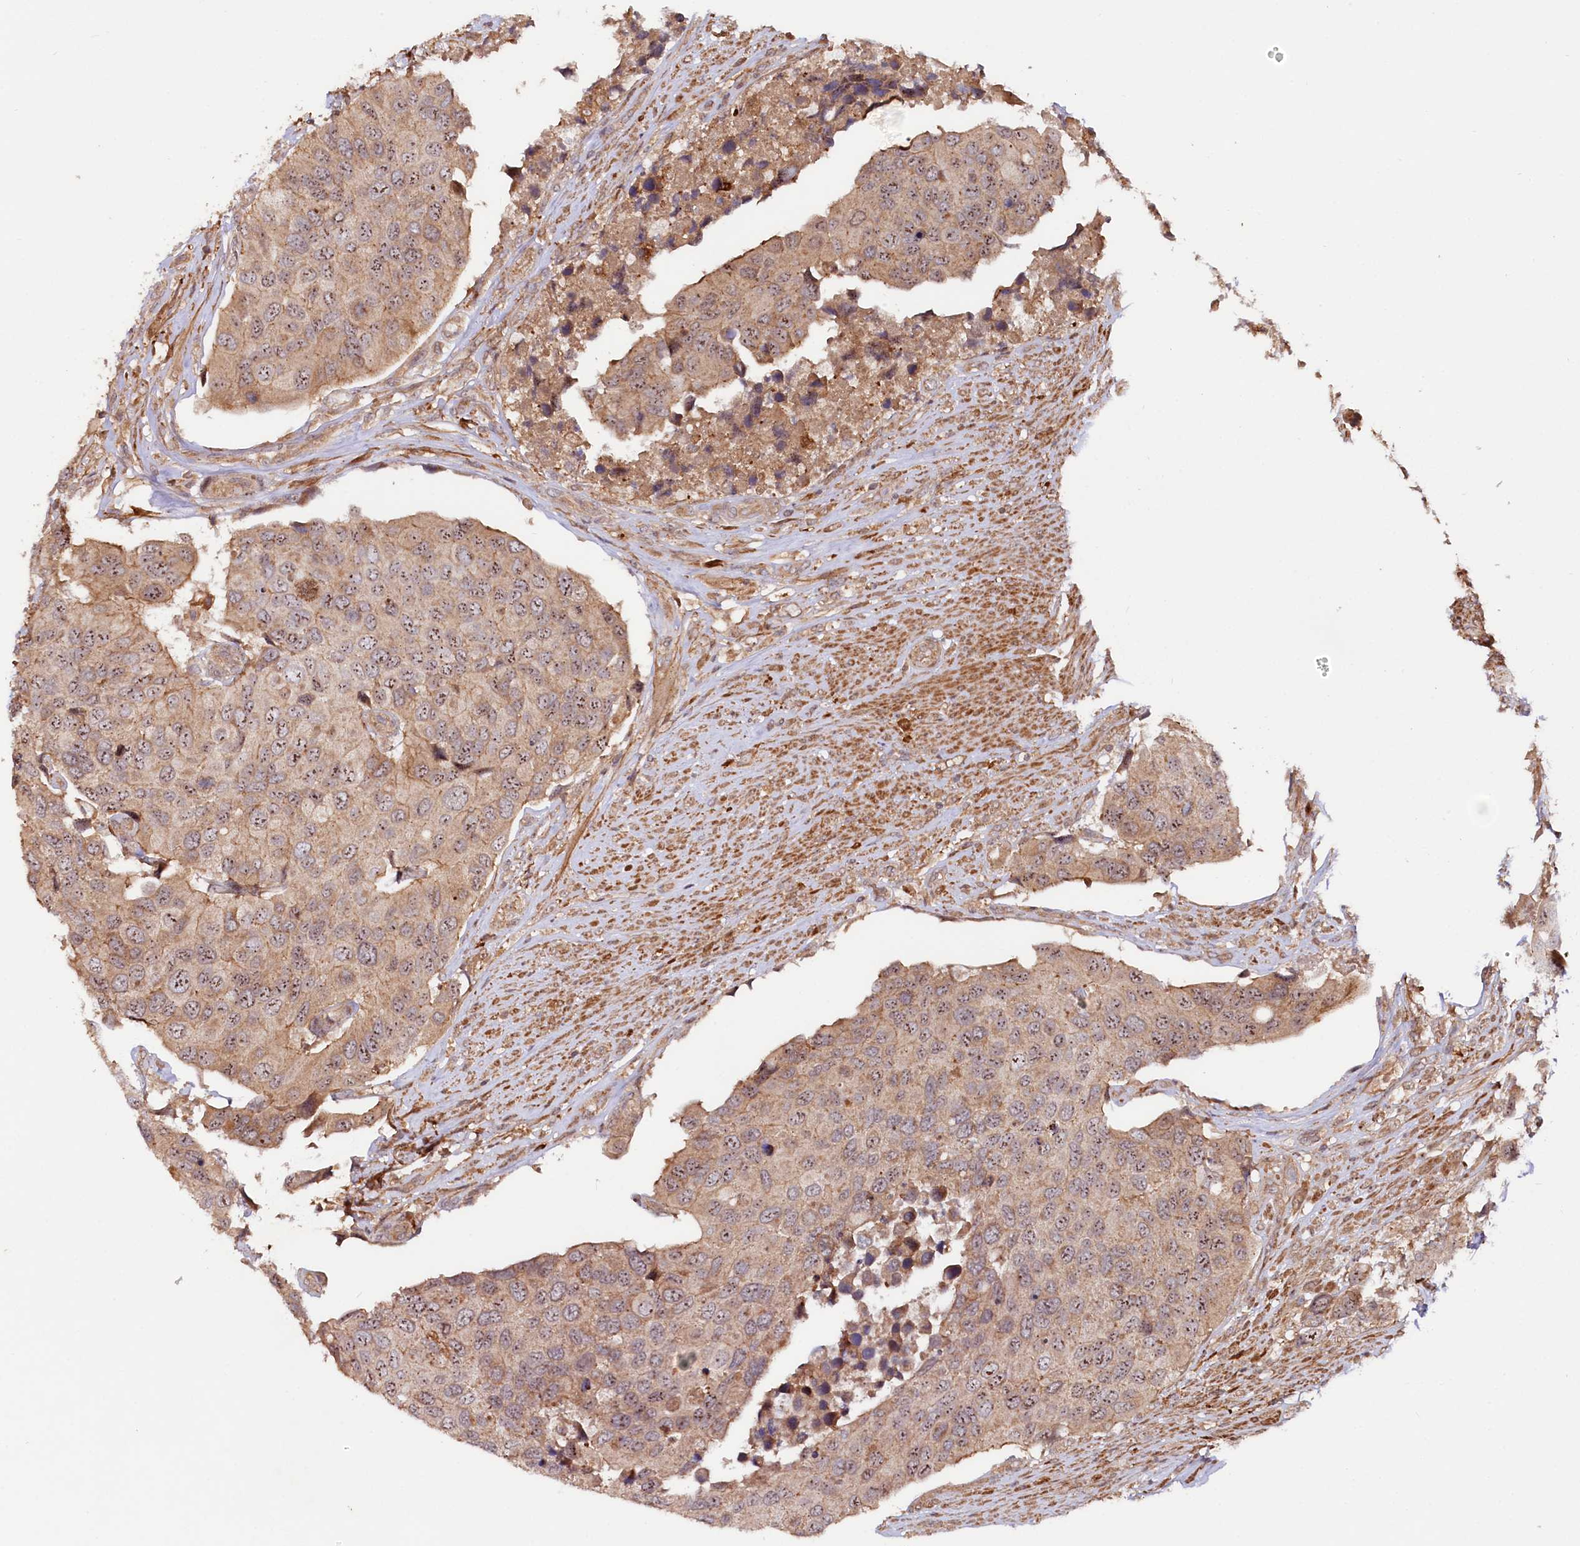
{"staining": {"intensity": "moderate", "quantity": ">75%", "location": "cytoplasmic/membranous,nuclear"}, "tissue": "urothelial cancer", "cell_type": "Tumor cells", "image_type": "cancer", "snomed": [{"axis": "morphology", "description": "Urothelial carcinoma, High grade"}, {"axis": "topography", "description": "Urinary bladder"}], "caption": "Immunohistochemical staining of urothelial cancer displays medium levels of moderate cytoplasmic/membranous and nuclear protein expression in approximately >75% of tumor cells.", "gene": "NEDD1", "patient": {"sex": "male", "age": 74}}